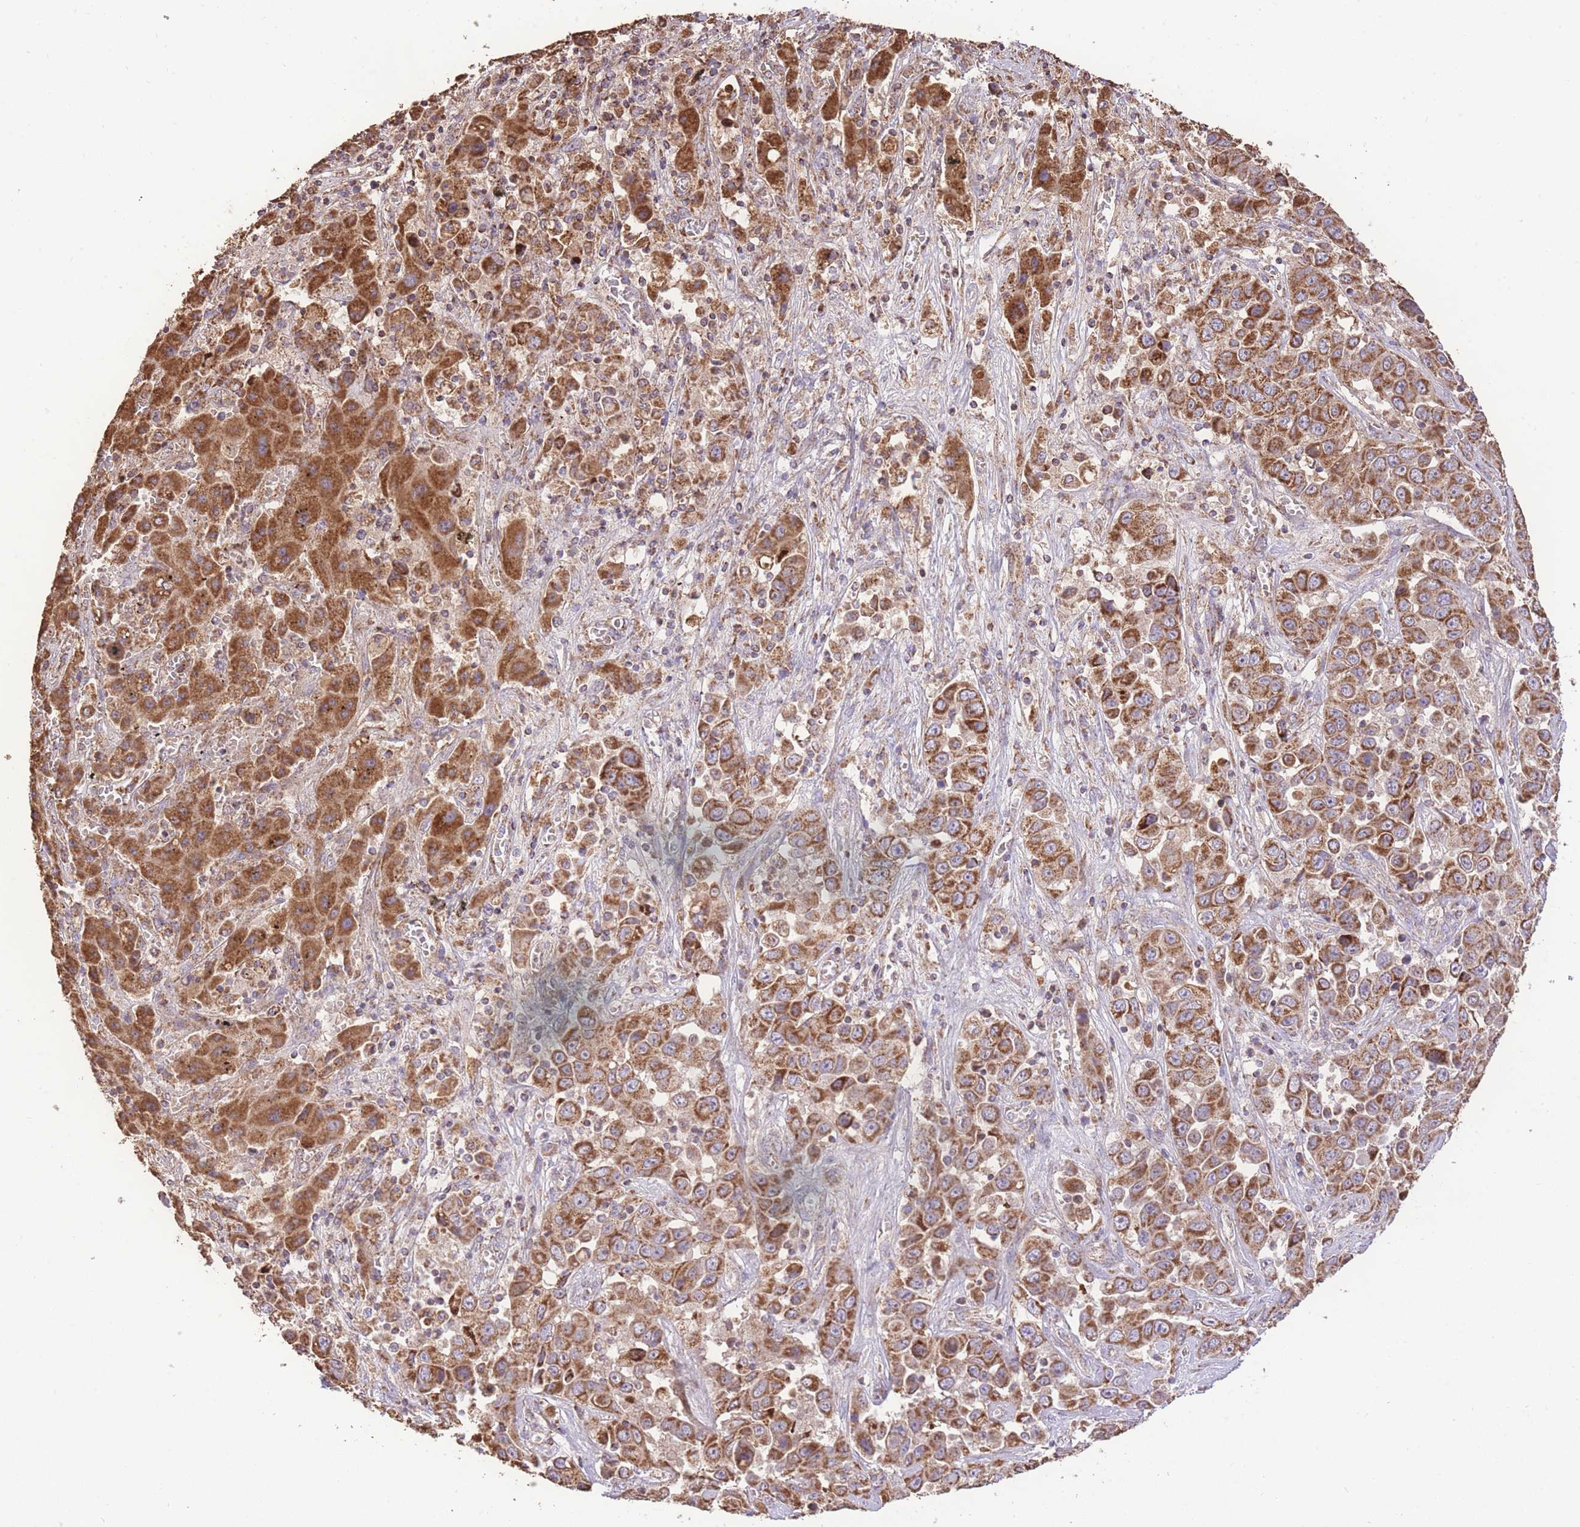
{"staining": {"intensity": "strong", "quantity": ">75%", "location": "cytoplasmic/membranous"}, "tissue": "liver cancer", "cell_type": "Tumor cells", "image_type": "cancer", "snomed": [{"axis": "morphology", "description": "Cholangiocarcinoma"}, {"axis": "topography", "description": "Liver"}], "caption": "An image showing strong cytoplasmic/membranous positivity in about >75% of tumor cells in cholangiocarcinoma (liver), as visualized by brown immunohistochemical staining.", "gene": "PREP", "patient": {"sex": "female", "age": 52}}